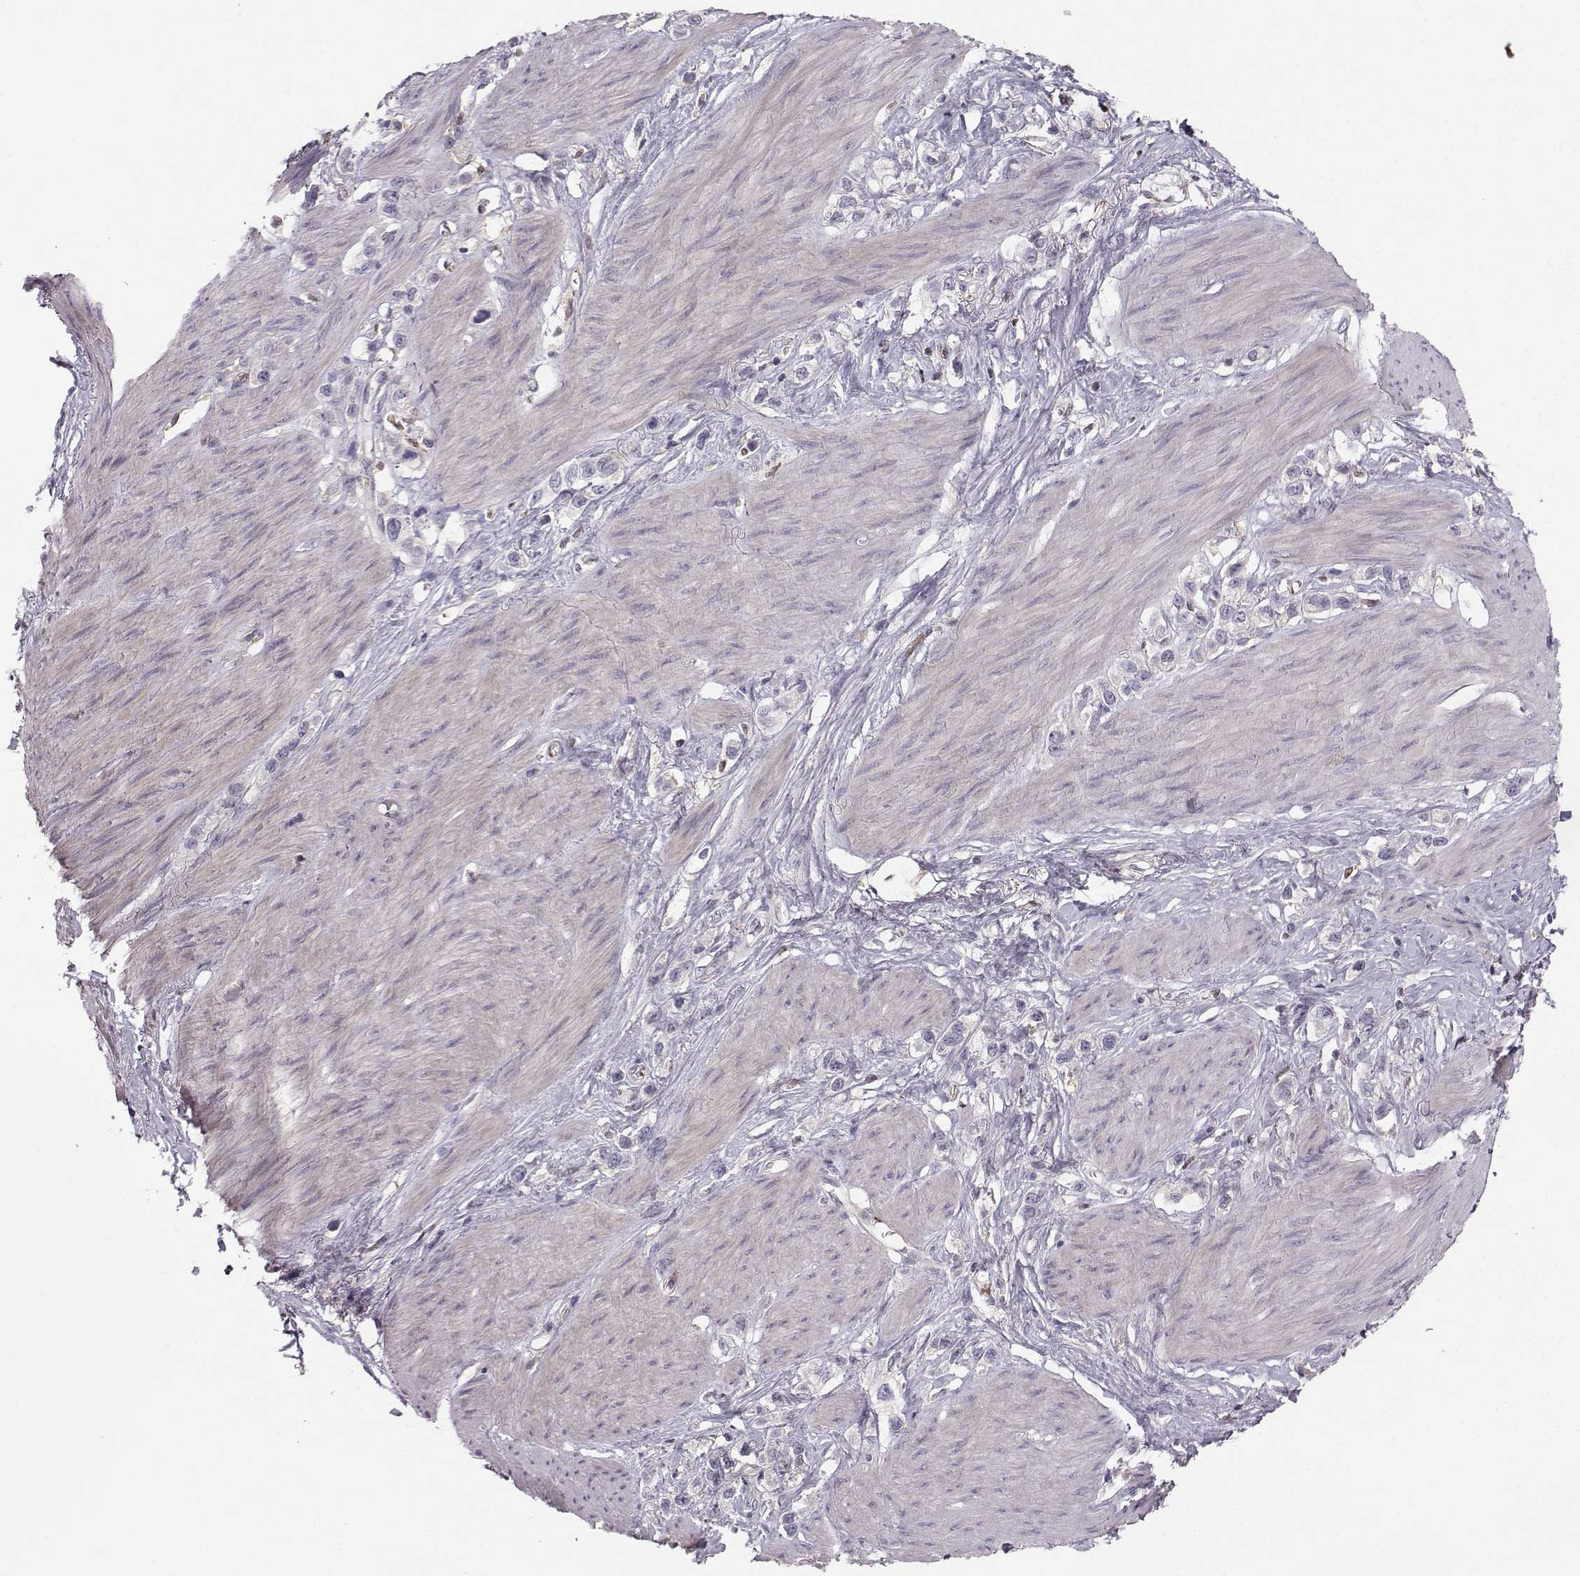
{"staining": {"intensity": "negative", "quantity": "none", "location": "none"}, "tissue": "stomach cancer", "cell_type": "Tumor cells", "image_type": "cancer", "snomed": [{"axis": "morphology", "description": "Normal tissue, NOS"}, {"axis": "morphology", "description": "Adenocarcinoma, NOS"}, {"axis": "morphology", "description": "Adenocarcinoma, High grade"}, {"axis": "topography", "description": "Stomach, upper"}, {"axis": "topography", "description": "Stomach"}], "caption": "Tumor cells are negative for protein expression in human adenocarcinoma (high-grade) (stomach).", "gene": "ASB16", "patient": {"sex": "female", "age": 65}}